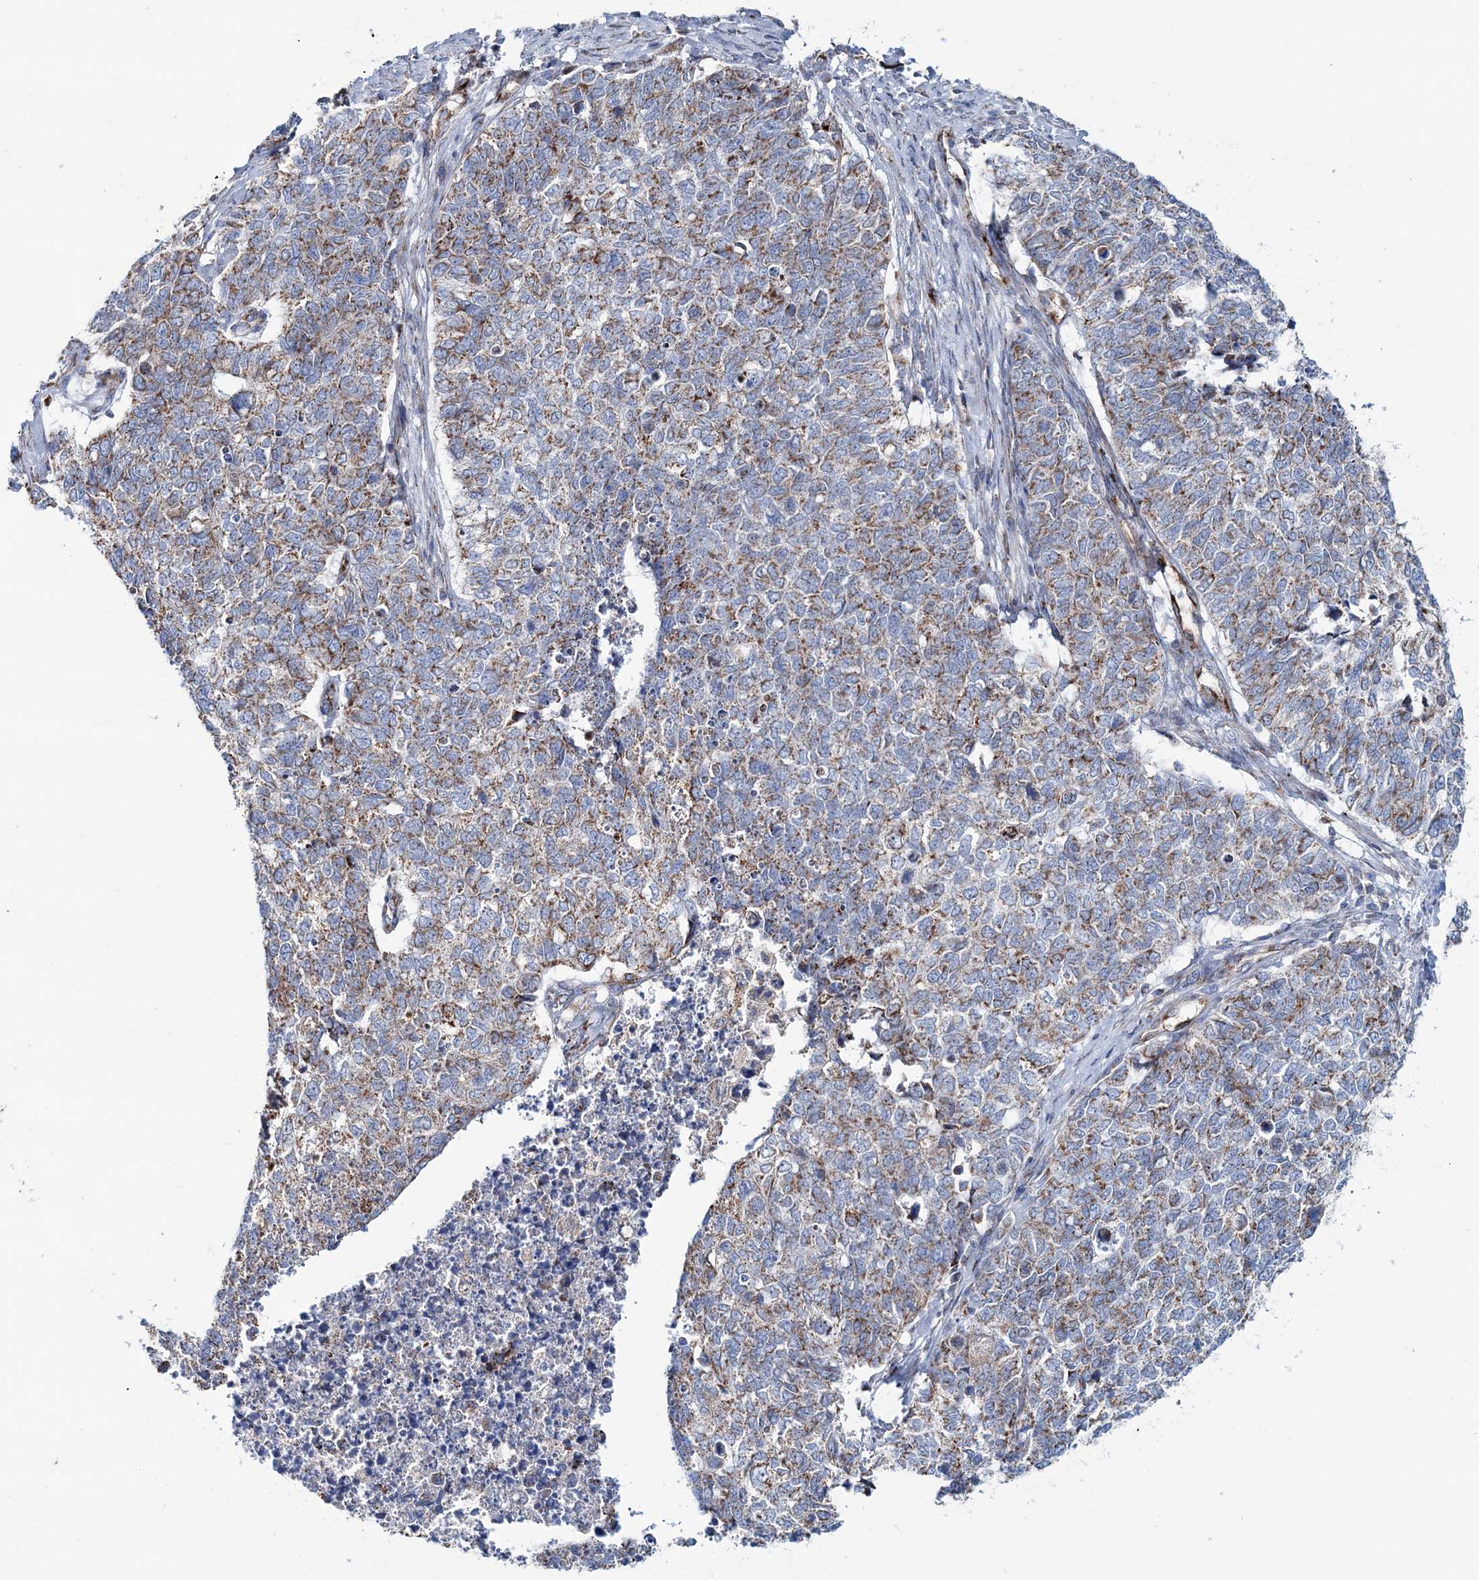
{"staining": {"intensity": "moderate", "quantity": "25%-75%", "location": "cytoplasmic/membranous"}, "tissue": "cervical cancer", "cell_type": "Tumor cells", "image_type": "cancer", "snomed": [{"axis": "morphology", "description": "Squamous cell carcinoma, NOS"}, {"axis": "topography", "description": "Cervix"}], "caption": "Cervical cancer (squamous cell carcinoma) stained with a protein marker displays moderate staining in tumor cells.", "gene": "ARHGAP6", "patient": {"sex": "female", "age": 63}}